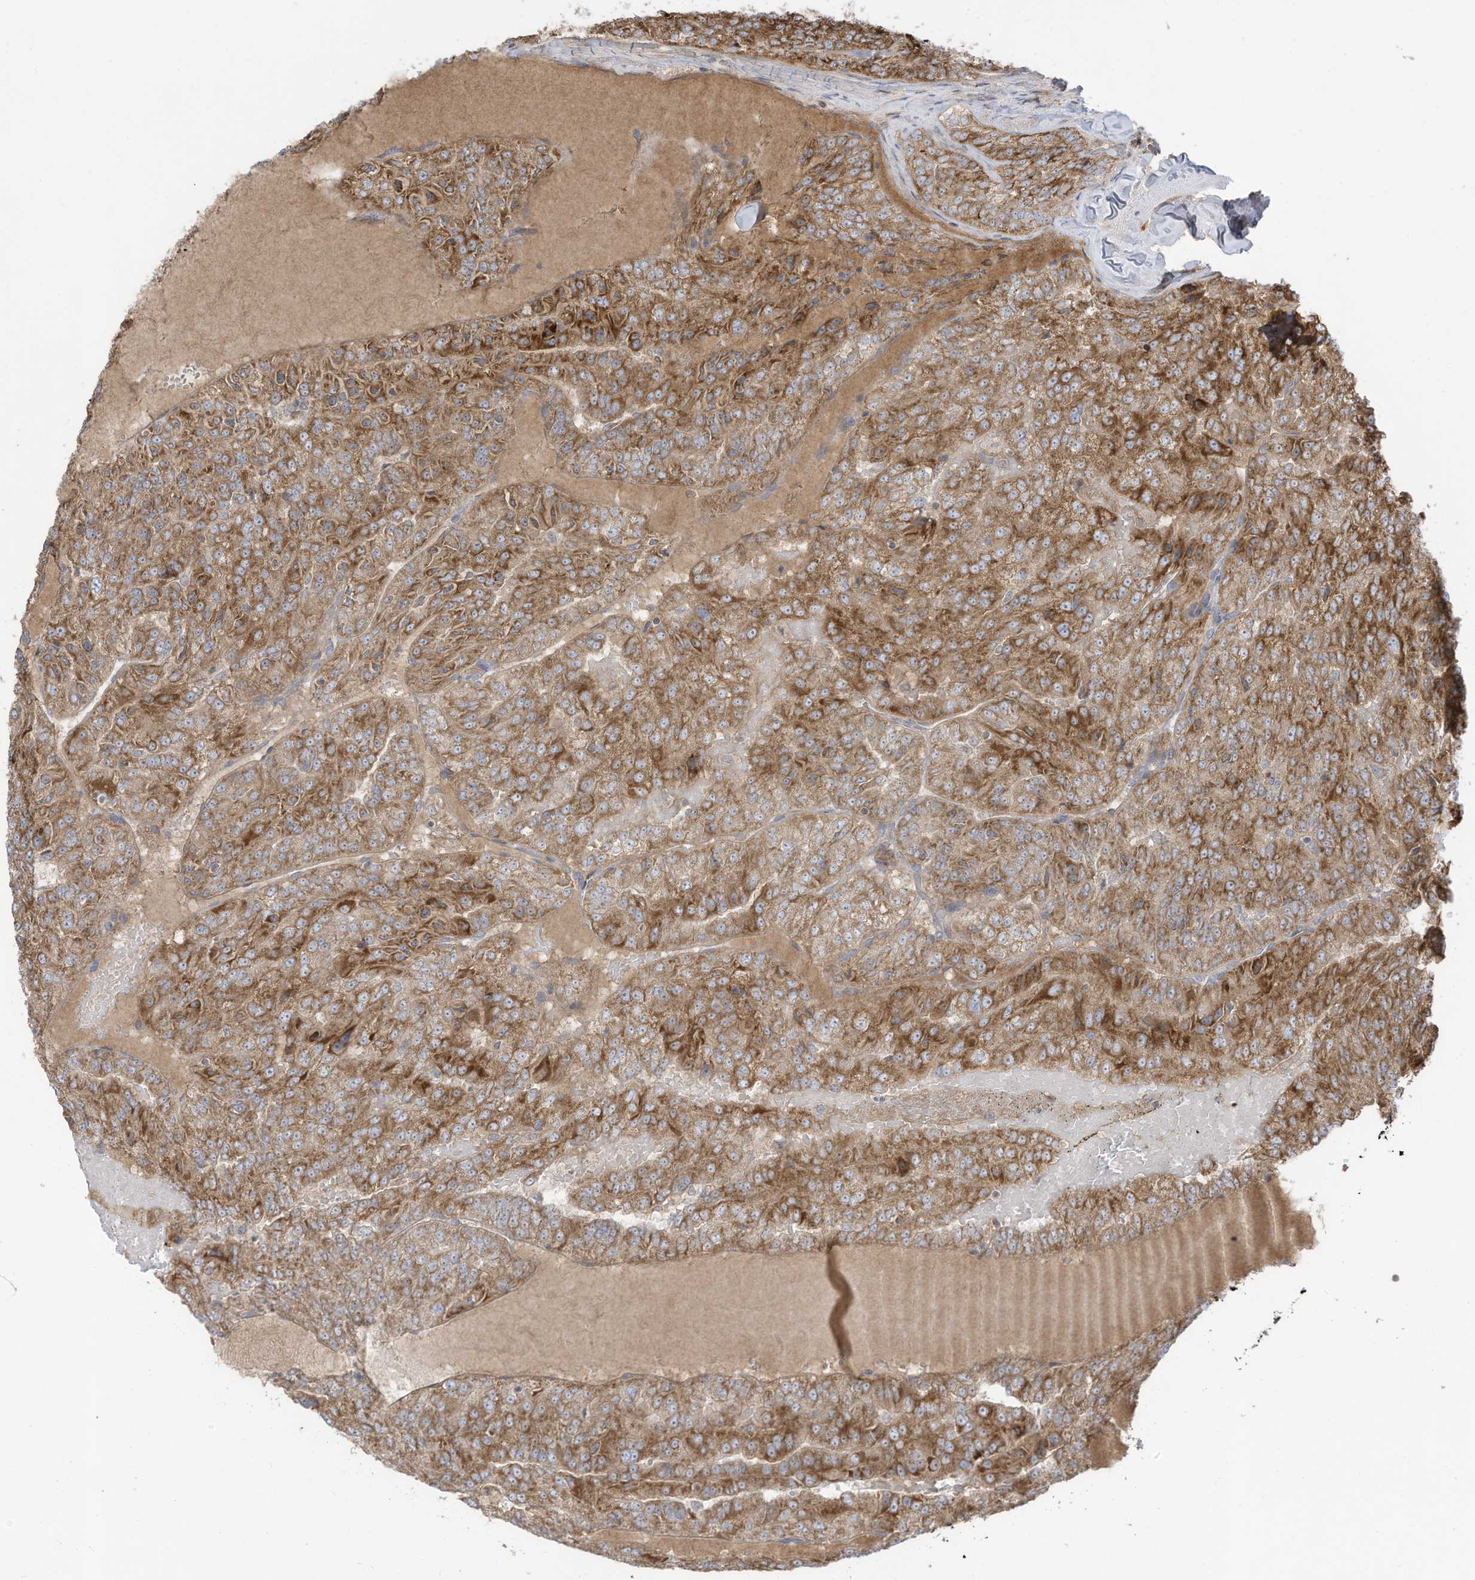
{"staining": {"intensity": "strong", "quantity": ">75%", "location": "cytoplasmic/membranous"}, "tissue": "renal cancer", "cell_type": "Tumor cells", "image_type": "cancer", "snomed": [{"axis": "morphology", "description": "Adenocarcinoma, NOS"}, {"axis": "topography", "description": "Kidney"}], "caption": "DAB immunohistochemical staining of human adenocarcinoma (renal) reveals strong cytoplasmic/membranous protein expression in approximately >75% of tumor cells.", "gene": "CGAS", "patient": {"sex": "female", "age": 63}}